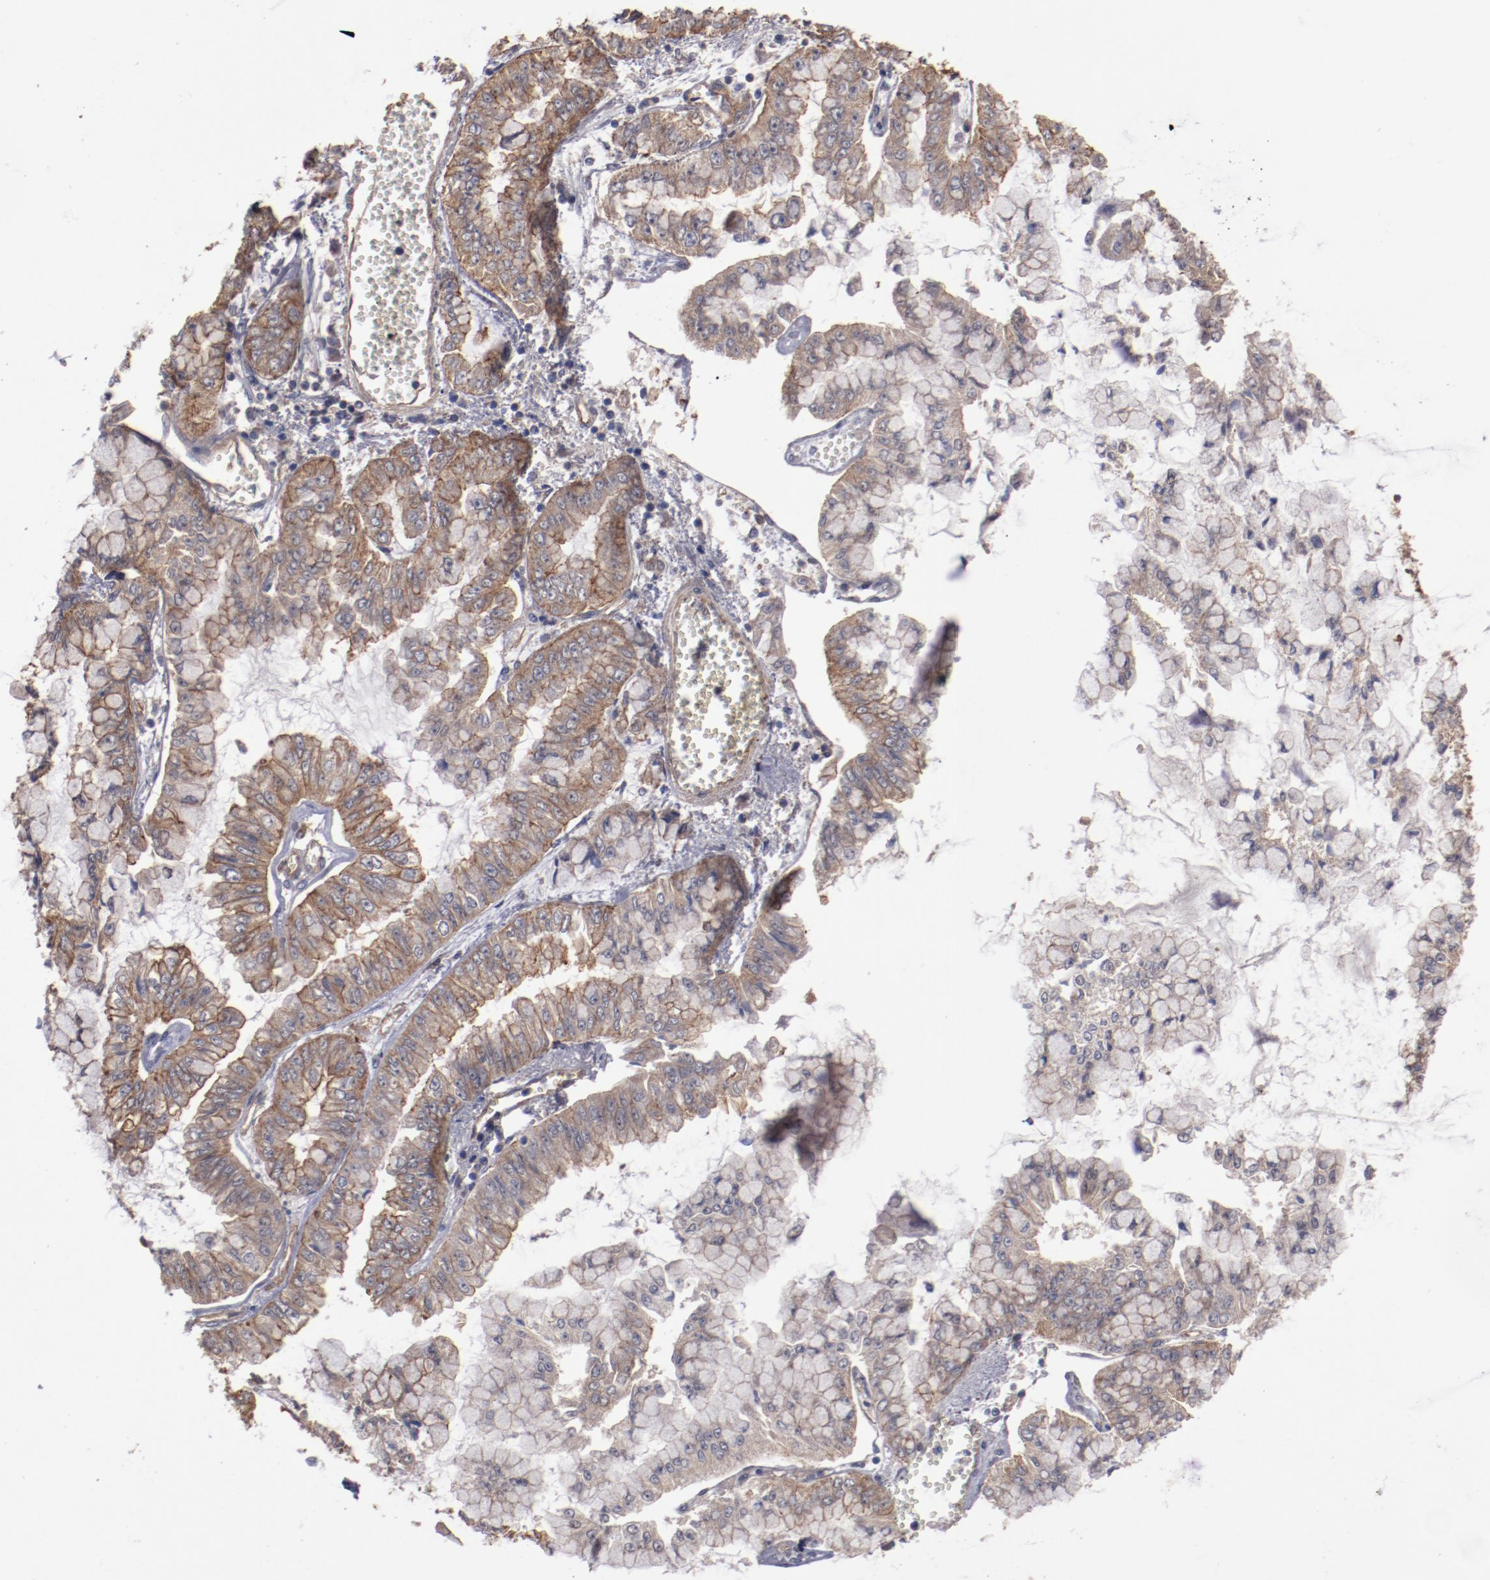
{"staining": {"intensity": "moderate", "quantity": ">75%", "location": "cytoplasmic/membranous"}, "tissue": "liver cancer", "cell_type": "Tumor cells", "image_type": "cancer", "snomed": [{"axis": "morphology", "description": "Cholangiocarcinoma"}, {"axis": "topography", "description": "Liver"}], "caption": "An IHC image of neoplastic tissue is shown. Protein staining in brown shows moderate cytoplasmic/membranous positivity in liver cancer within tumor cells. (DAB = brown stain, brightfield microscopy at high magnification).", "gene": "DNAAF2", "patient": {"sex": "female", "age": 79}}